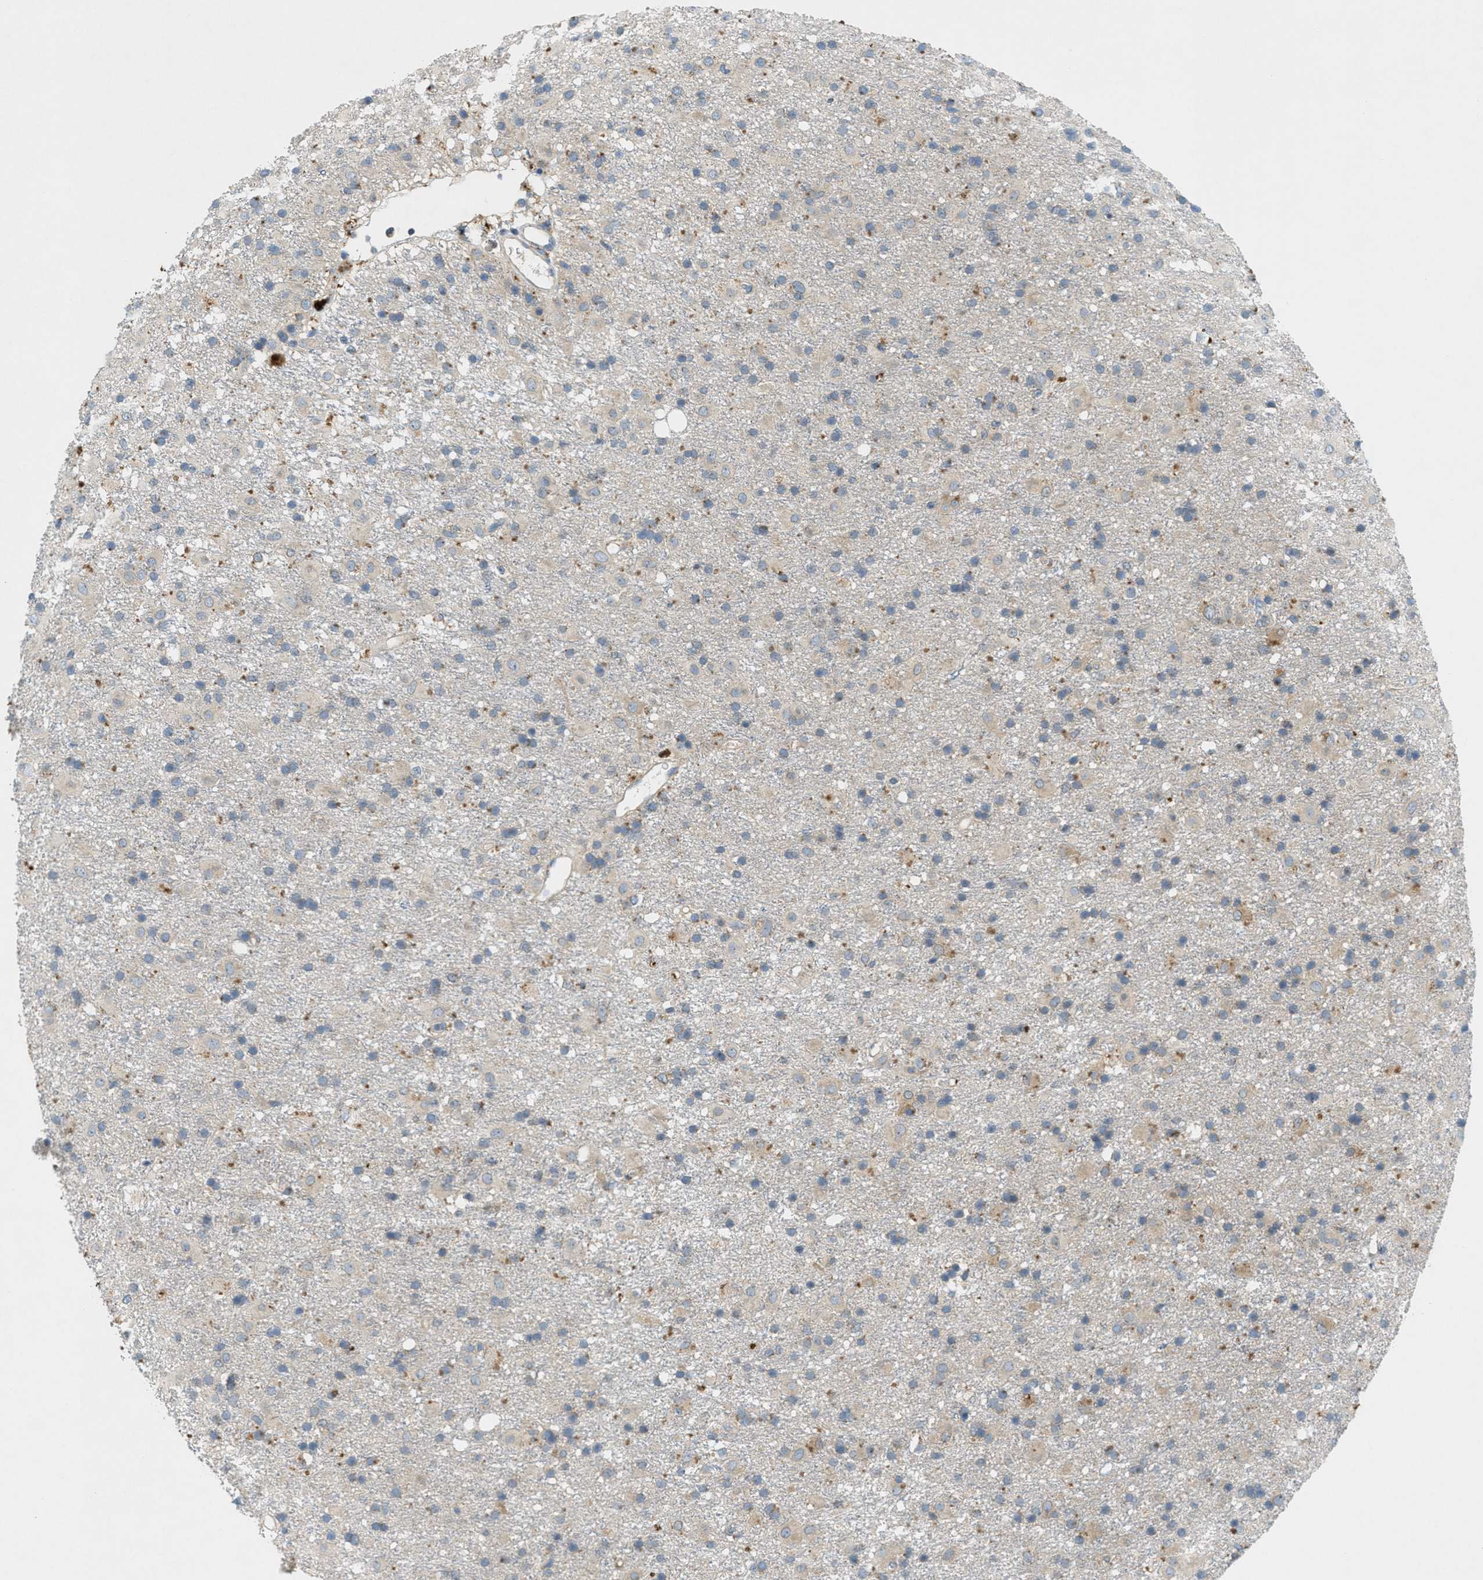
{"staining": {"intensity": "weak", "quantity": "25%-75%", "location": "cytoplasmic/membranous"}, "tissue": "glioma", "cell_type": "Tumor cells", "image_type": "cancer", "snomed": [{"axis": "morphology", "description": "Glioma, malignant, Low grade"}, {"axis": "topography", "description": "Brain"}], "caption": "Immunohistochemistry photomicrograph of malignant low-grade glioma stained for a protein (brown), which shows low levels of weak cytoplasmic/membranous staining in approximately 25%-75% of tumor cells.", "gene": "SIGMAR1", "patient": {"sex": "male", "age": 65}}